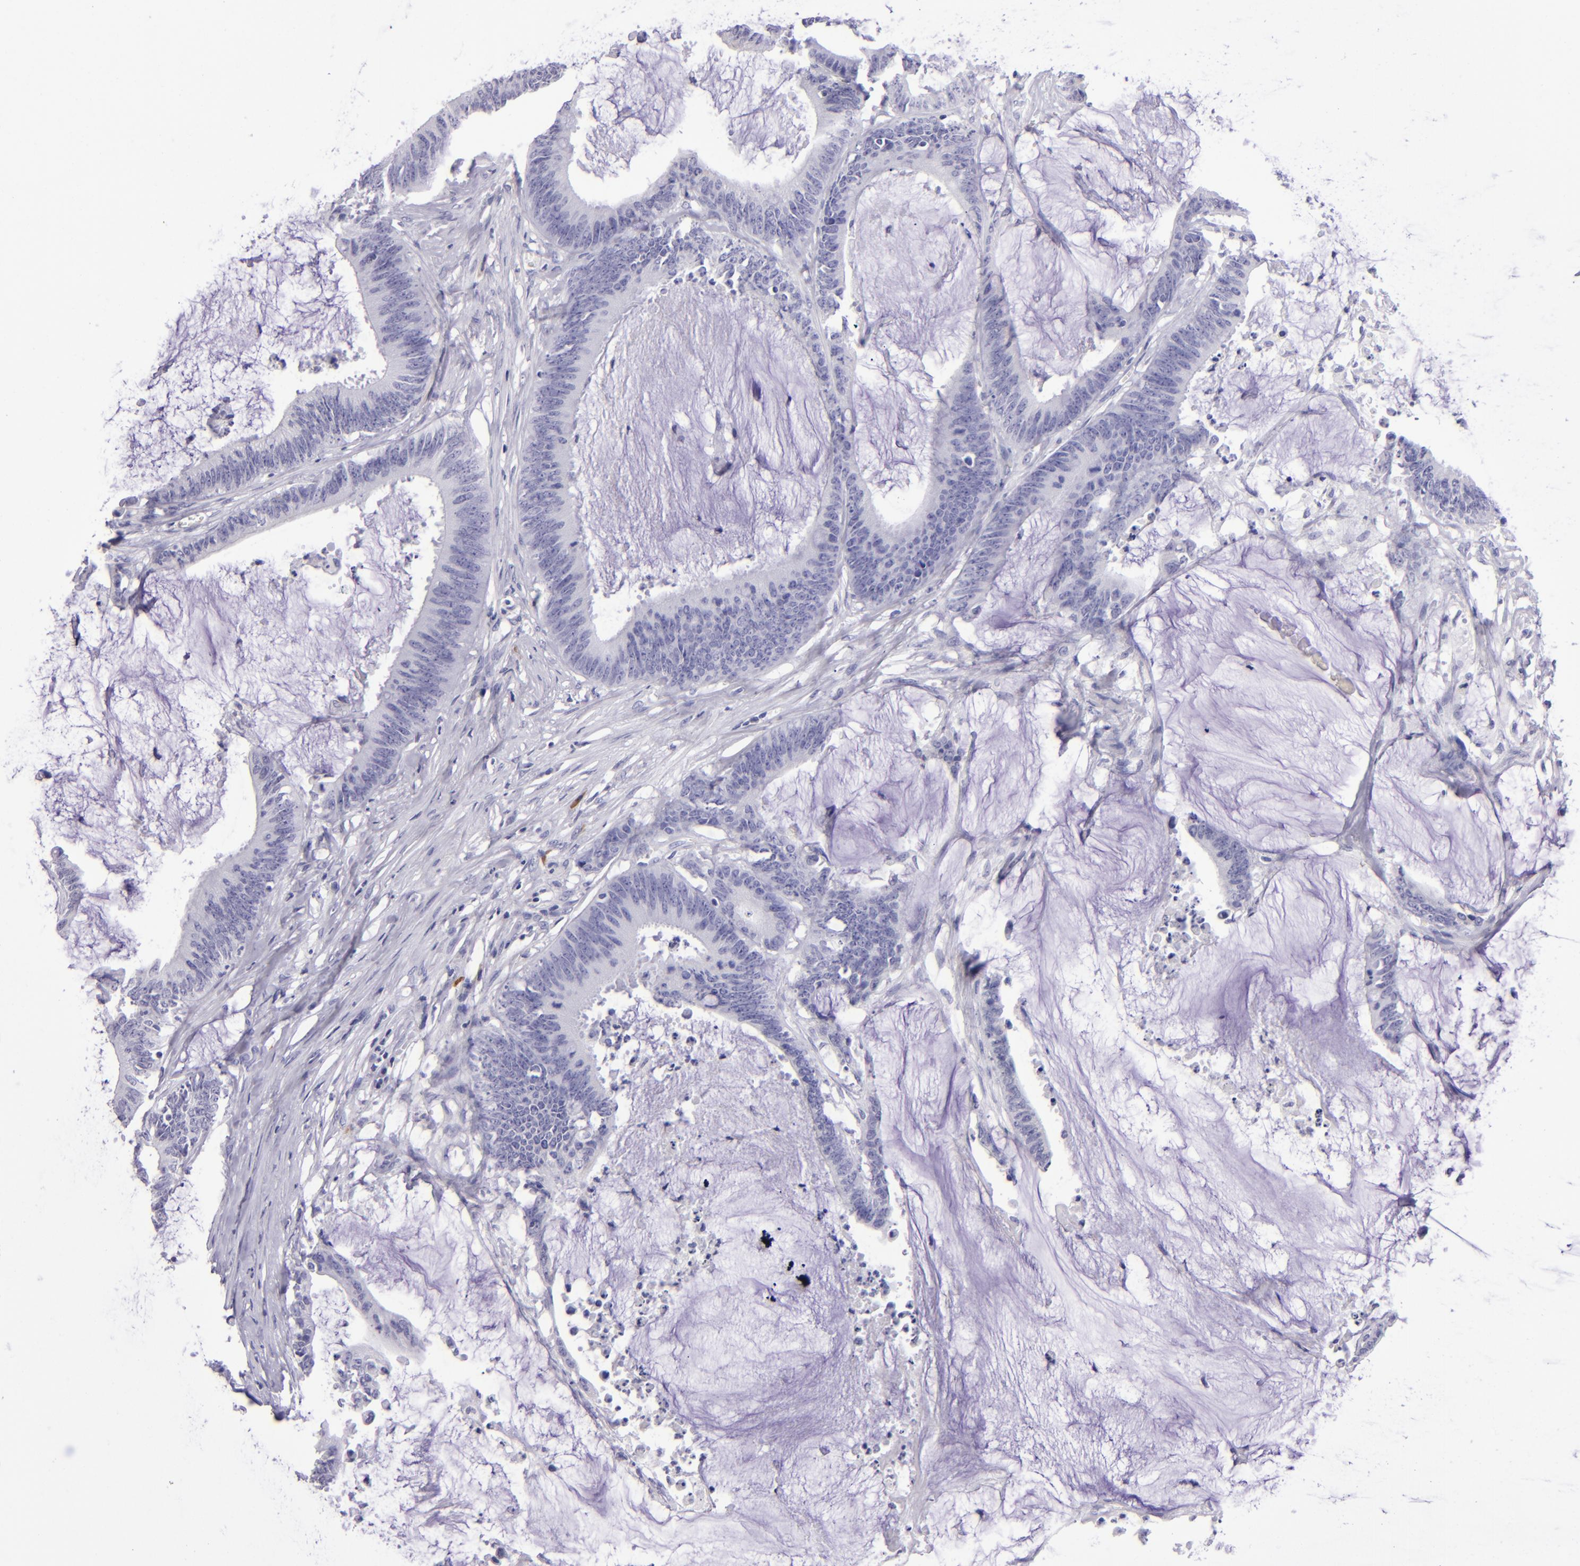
{"staining": {"intensity": "negative", "quantity": "none", "location": "none"}, "tissue": "colorectal cancer", "cell_type": "Tumor cells", "image_type": "cancer", "snomed": [{"axis": "morphology", "description": "Adenocarcinoma, NOS"}, {"axis": "topography", "description": "Rectum"}], "caption": "Tumor cells show no significant protein staining in colorectal cancer (adenocarcinoma).", "gene": "TYRP1", "patient": {"sex": "female", "age": 66}}